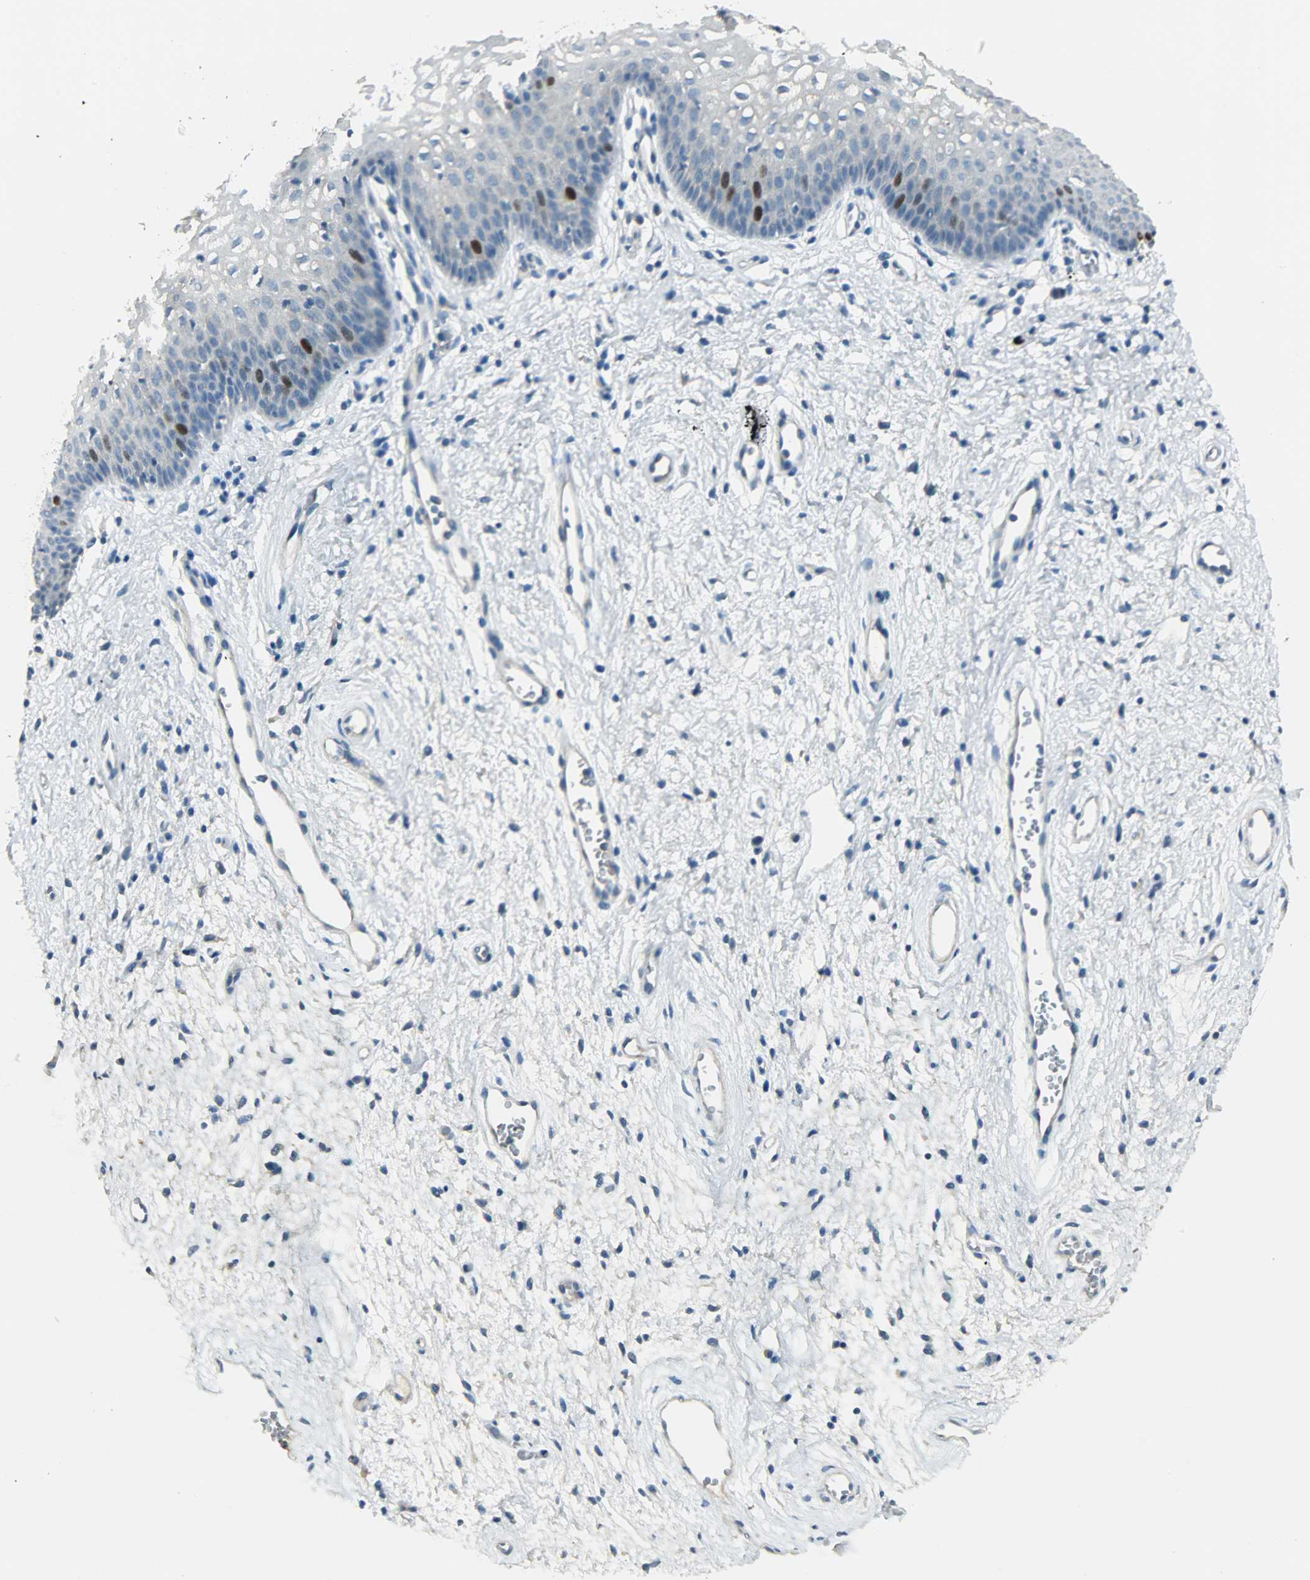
{"staining": {"intensity": "strong", "quantity": "<25%", "location": "nuclear"}, "tissue": "vagina", "cell_type": "Squamous epithelial cells", "image_type": "normal", "snomed": [{"axis": "morphology", "description": "Normal tissue, NOS"}, {"axis": "topography", "description": "Vagina"}], "caption": "A medium amount of strong nuclear positivity is seen in approximately <25% of squamous epithelial cells in benign vagina. (brown staining indicates protein expression, while blue staining denotes nuclei).", "gene": "TPX2", "patient": {"sex": "female", "age": 34}}